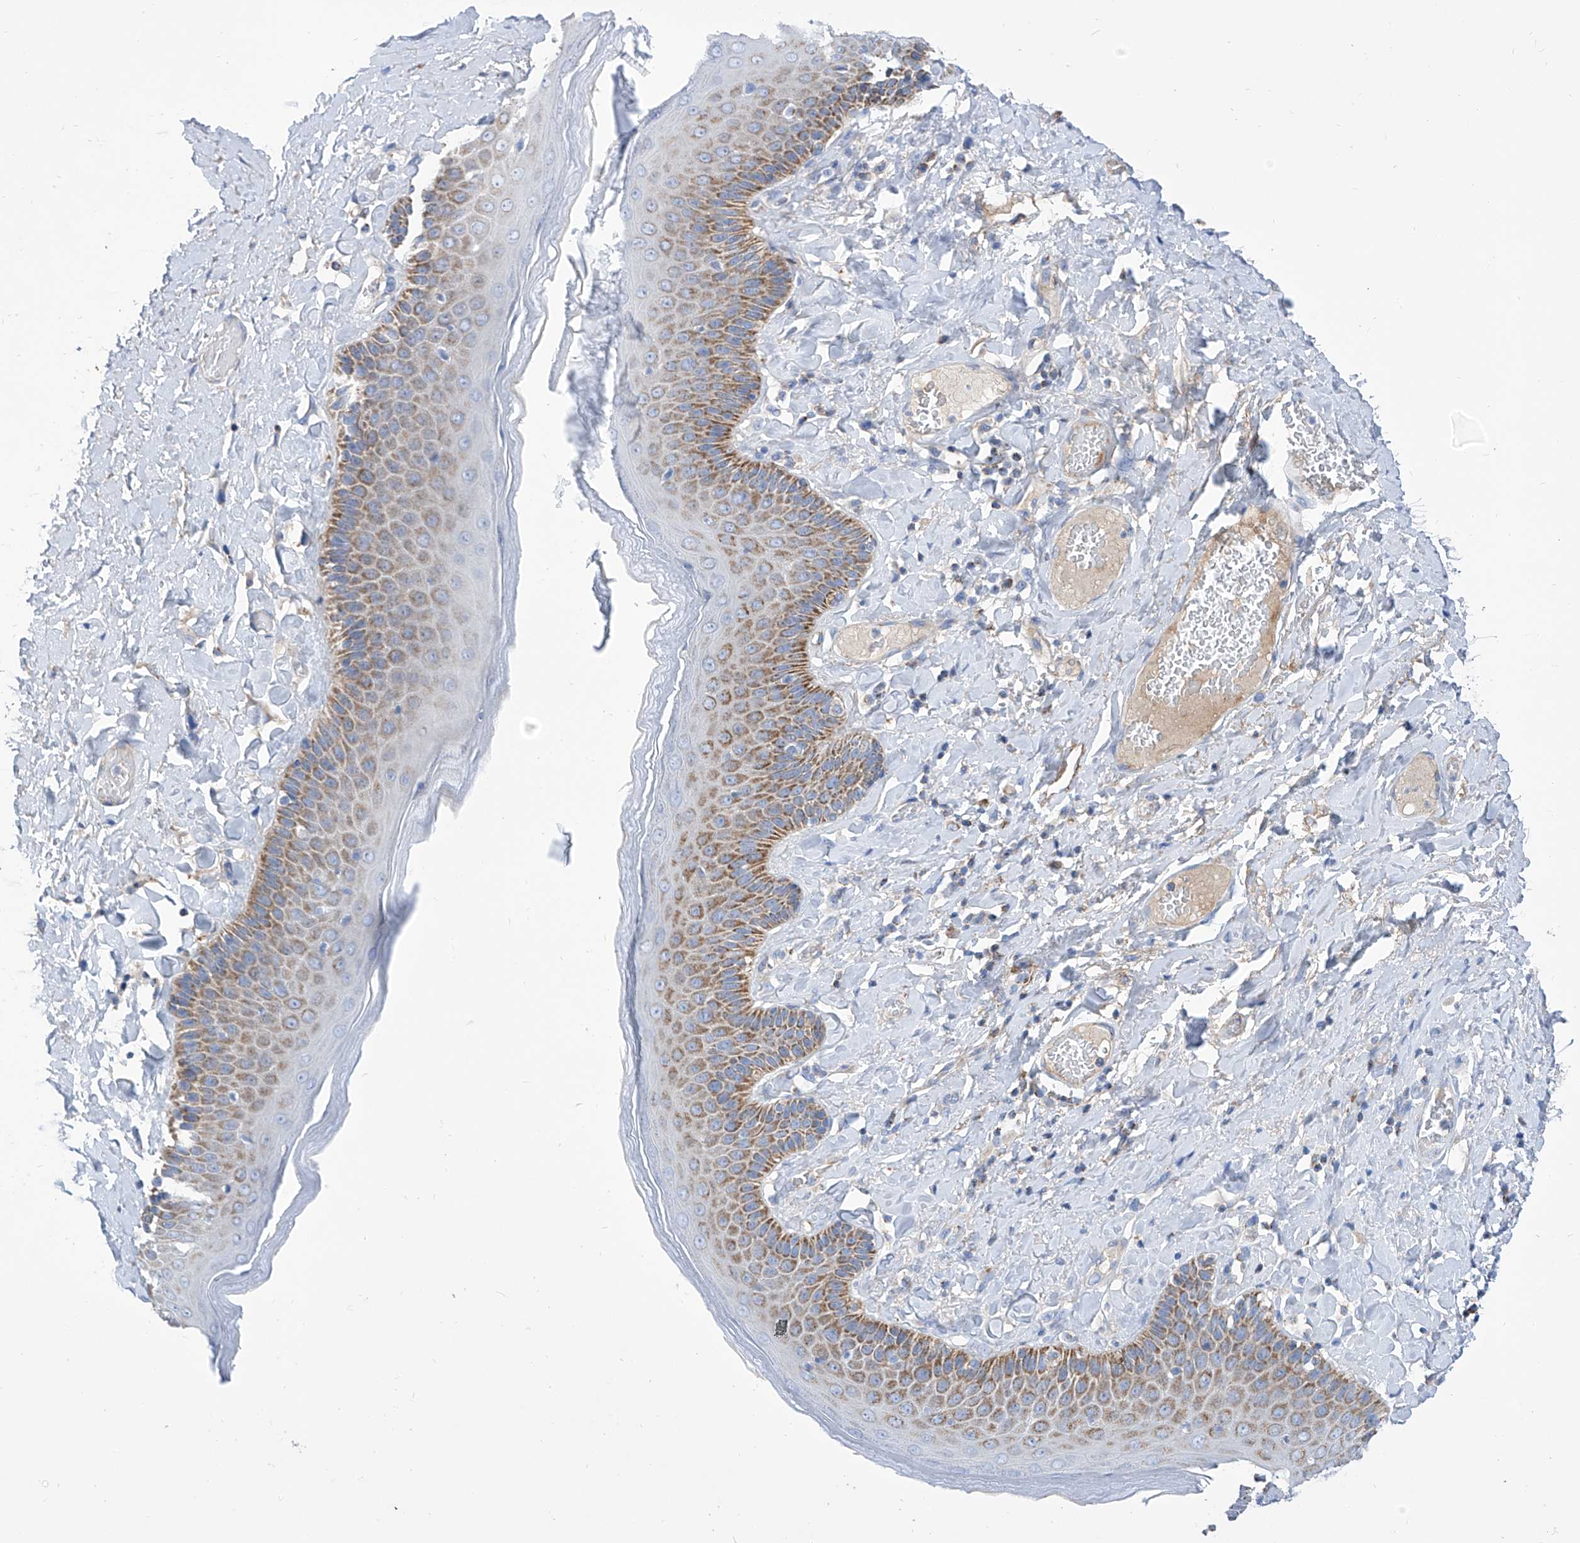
{"staining": {"intensity": "moderate", "quantity": "25%-75%", "location": "cytoplasmic/membranous"}, "tissue": "skin", "cell_type": "Epidermal cells", "image_type": "normal", "snomed": [{"axis": "morphology", "description": "Normal tissue, NOS"}, {"axis": "topography", "description": "Anal"}], "caption": "About 25%-75% of epidermal cells in unremarkable human skin exhibit moderate cytoplasmic/membranous protein expression as visualized by brown immunohistochemical staining.", "gene": "SRBD1", "patient": {"sex": "male", "age": 69}}